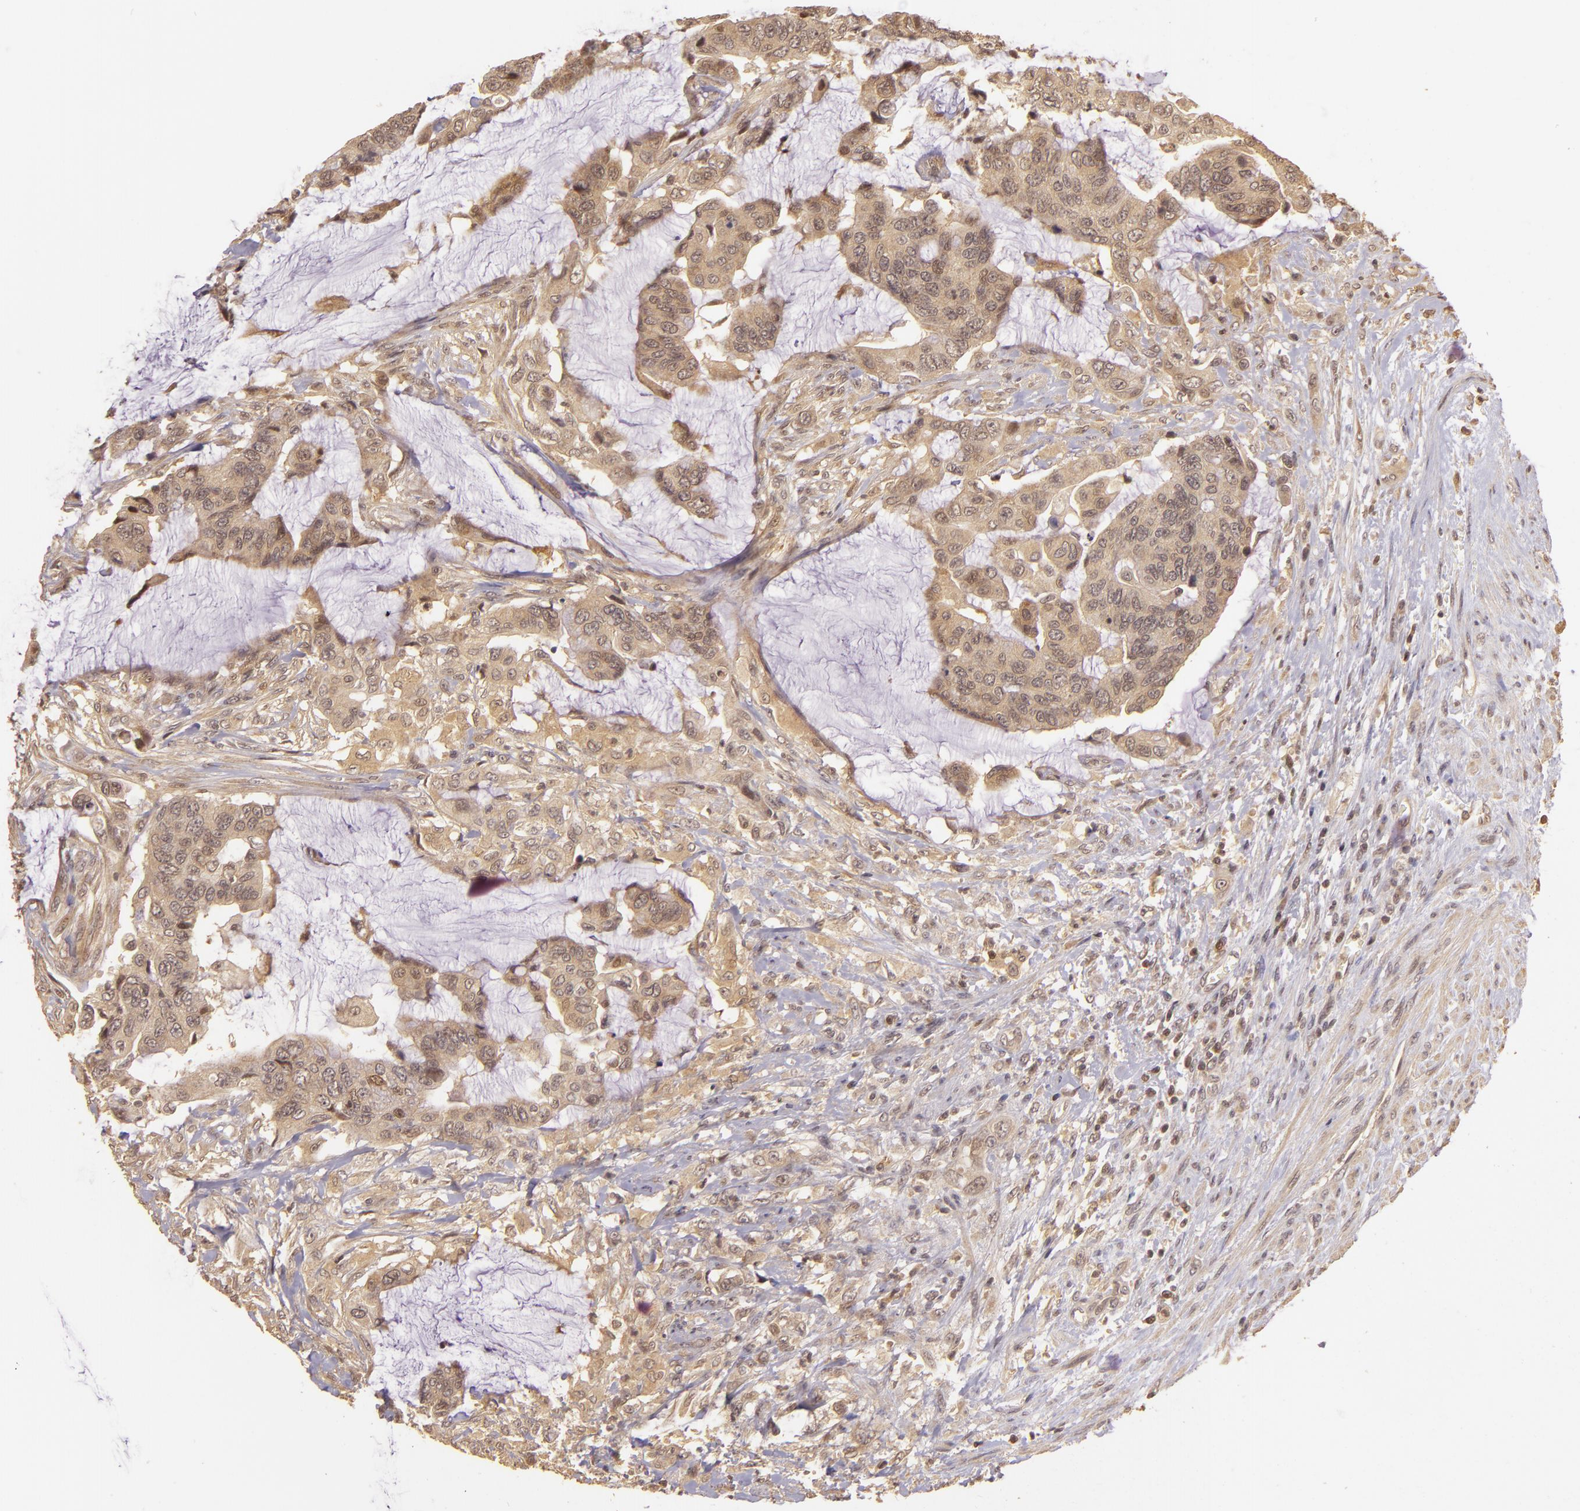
{"staining": {"intensity": "weak", "quantity": ">75%", "location": "cytoplasmic/membranous,nuclear"}, "tissue": "colorectal cancer", "cell_type": "Tumor cells", "image_type": "cancer", "snomed": [{"axis": "morphology", "description": "Adenocarcinoma, NOS"}, {"axis": "topography", "description": "Rectum"}], "caption": "Human colorectal cancer stained for a protein (brown) shows weak cytoplasmic/membranous and nuclear positive staining in approximately >75% of tumor cells.", "gene": "TXNRD2", "patient": {"sex": "female", "age": 59}}